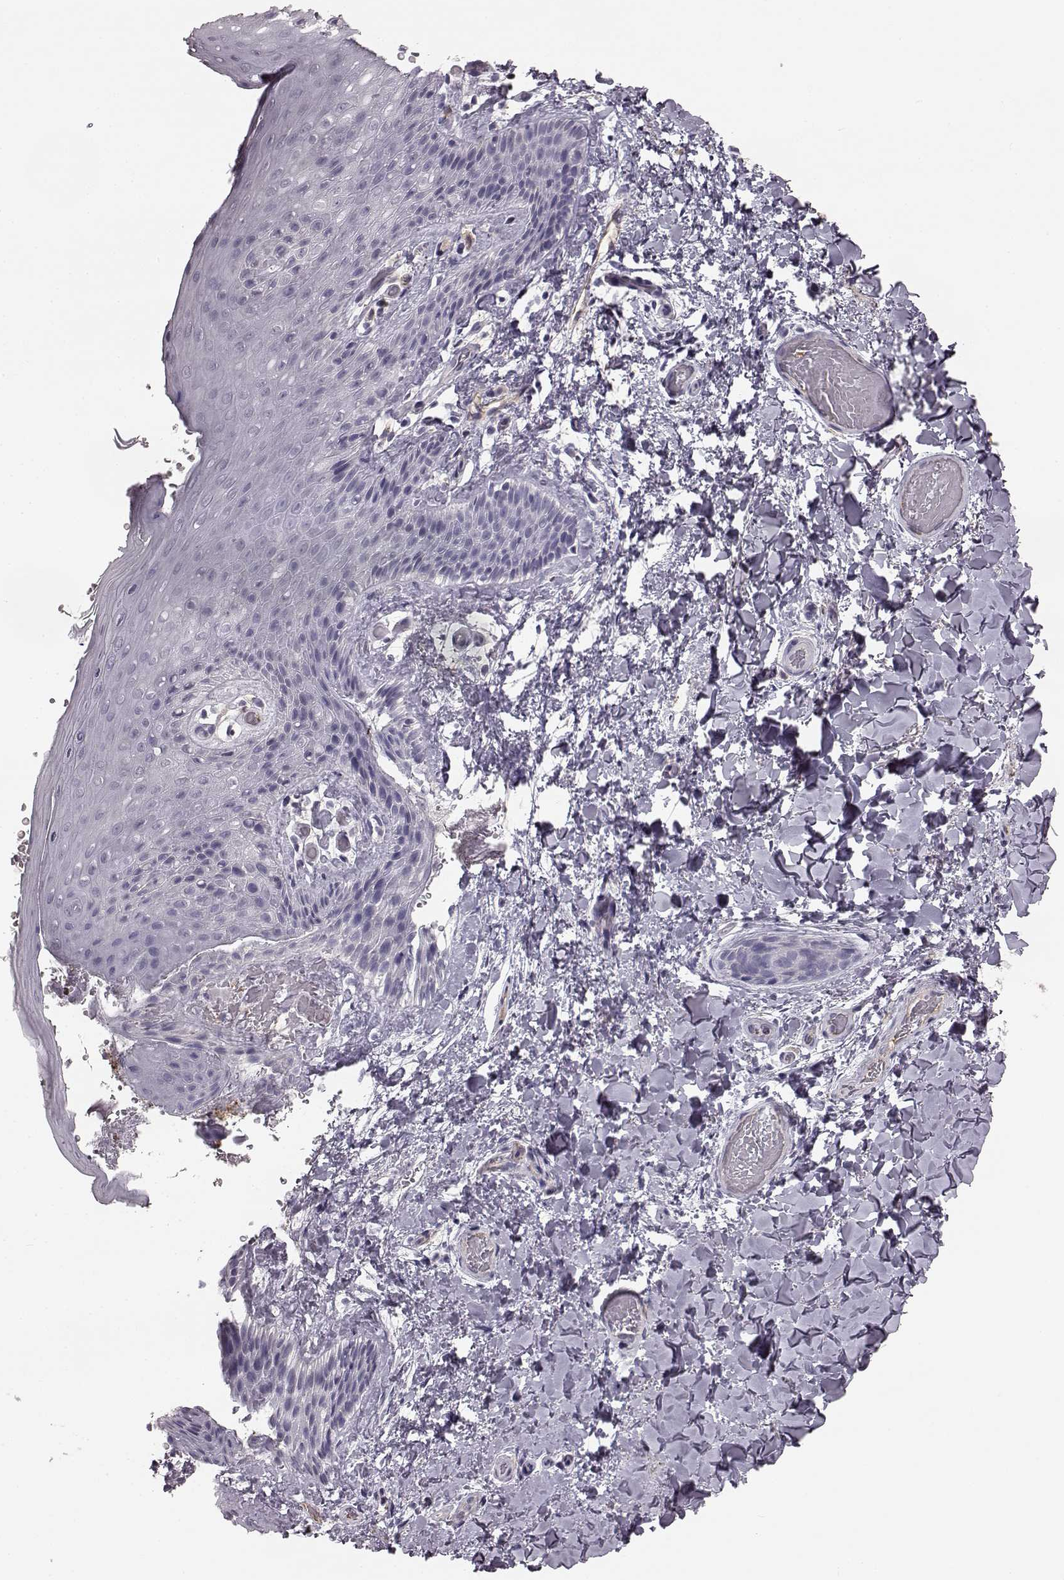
{"staining": {"intensity": "negative", "quantity": "none", "location": "none"}, "tissue": "skin", "cell_type": "Epidermal cells", "image_type": "normal", "snomed": [{"axis": "morphology", "description": "Normal tissue, NOS"}, {"axis": "topography", "description": "Anal"}], "caption": "A photomicrograph of skin stained for a protein displays no brown staining in epidermal cells. (Stains: DAB (3,3'-diaminobenzidine) IHC with hematoxylin counter stain, Microscopy: brightfield microscopy at high magnification).", "gene": "EIF4E1B", "patient": {"sex": "male", "age": 36}}